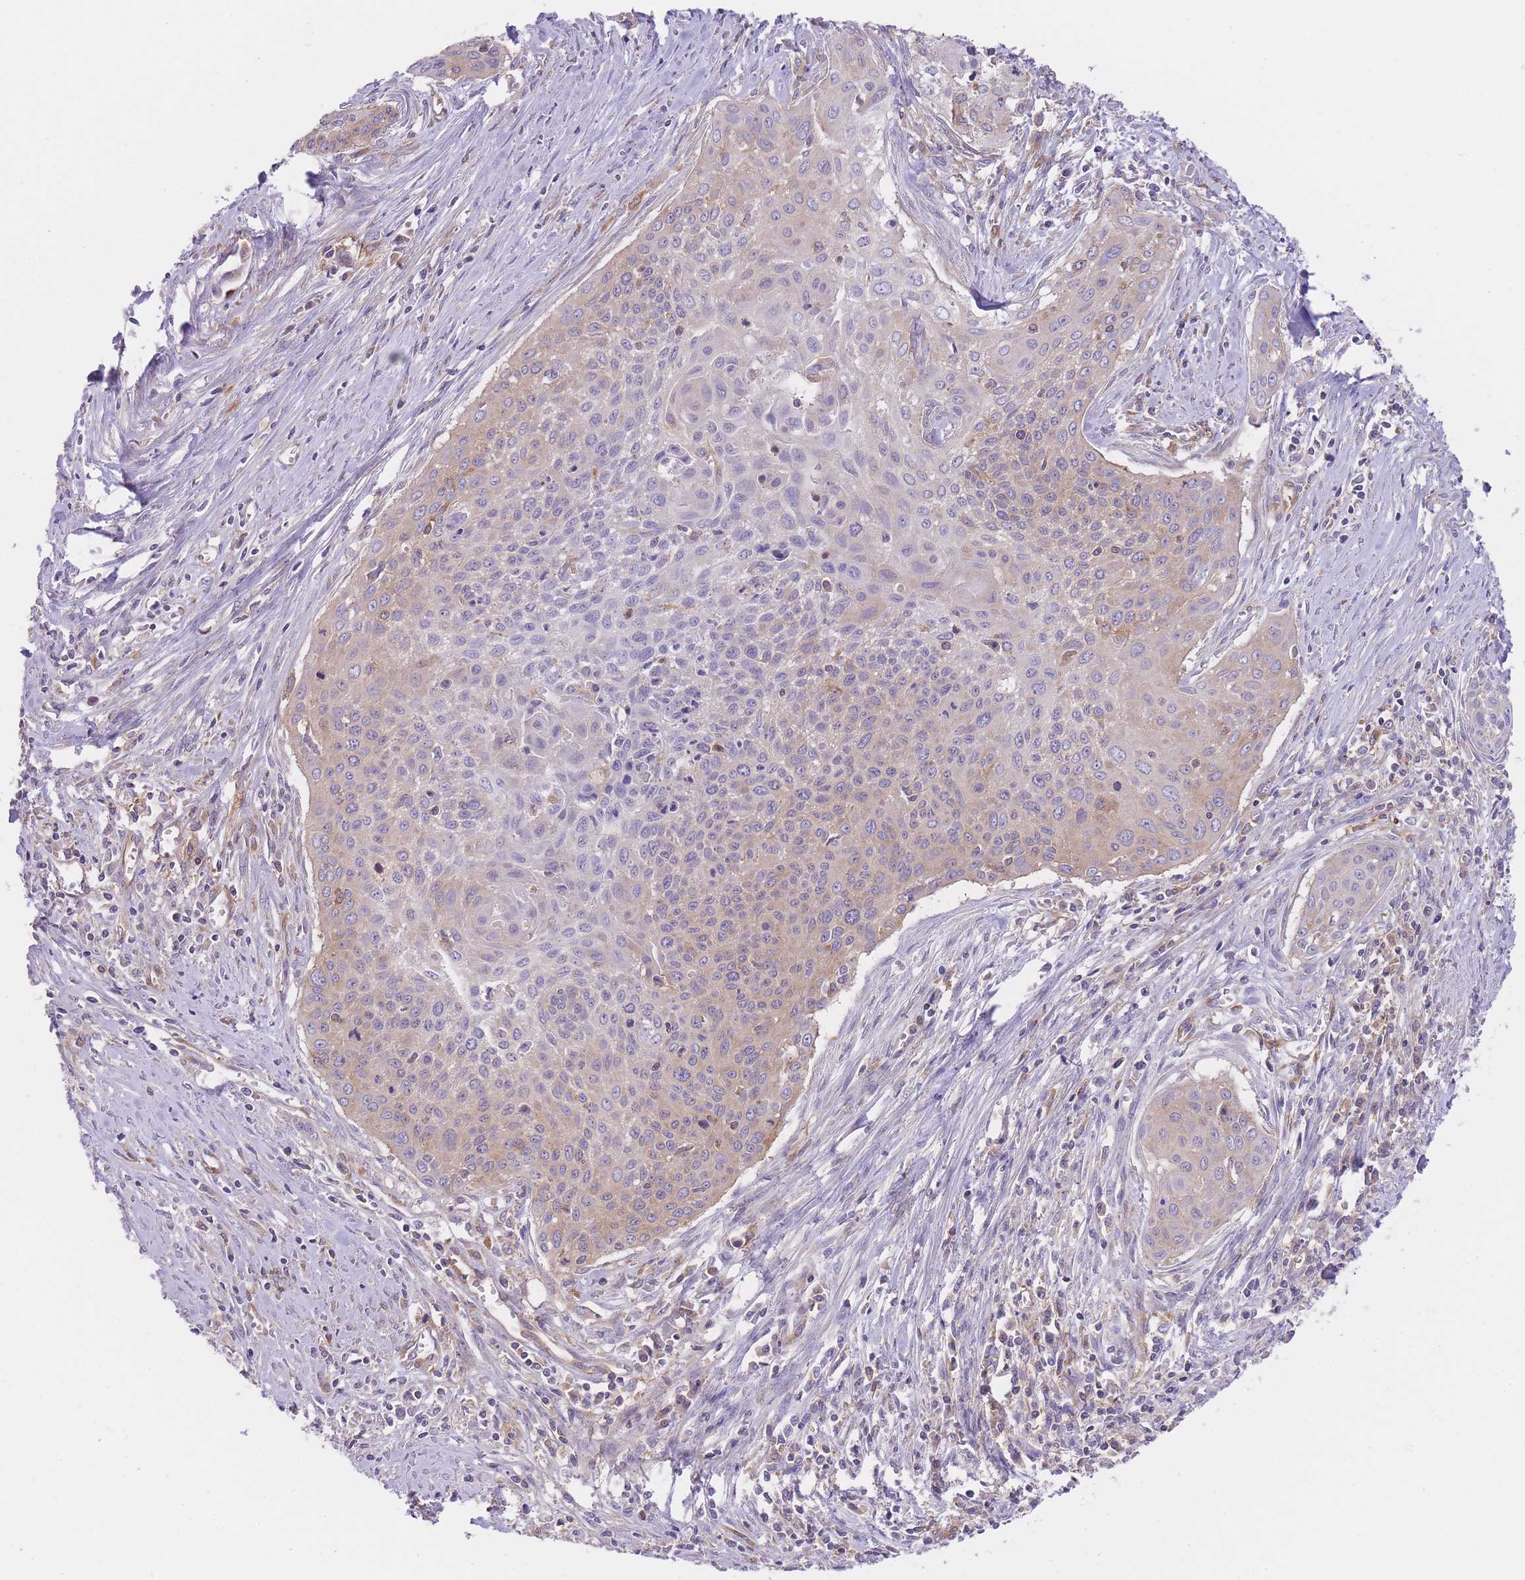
{"staining": {"intensity": "weak", "quantity": "<25%", "location": "cytoplasmic/membranous"}, "tissue": "cervical cancer", "cell_type": "Tumor cells", "image_type": "cancer", "snomed": [{"axis": "morphology", "description": "Squamous cell carcinoma, NOS"}, {"axis": "topography", "description": "Cervix"}], "caption": "Immunohistochemistry photomicrograph of cervical cancer (squamous cell carcinoma) stained for a protein (brown), which demonstrates no positivity in tumor cells.", "gene": "PRKAR1A", "patient": {"sex": "female", "age": 55}}